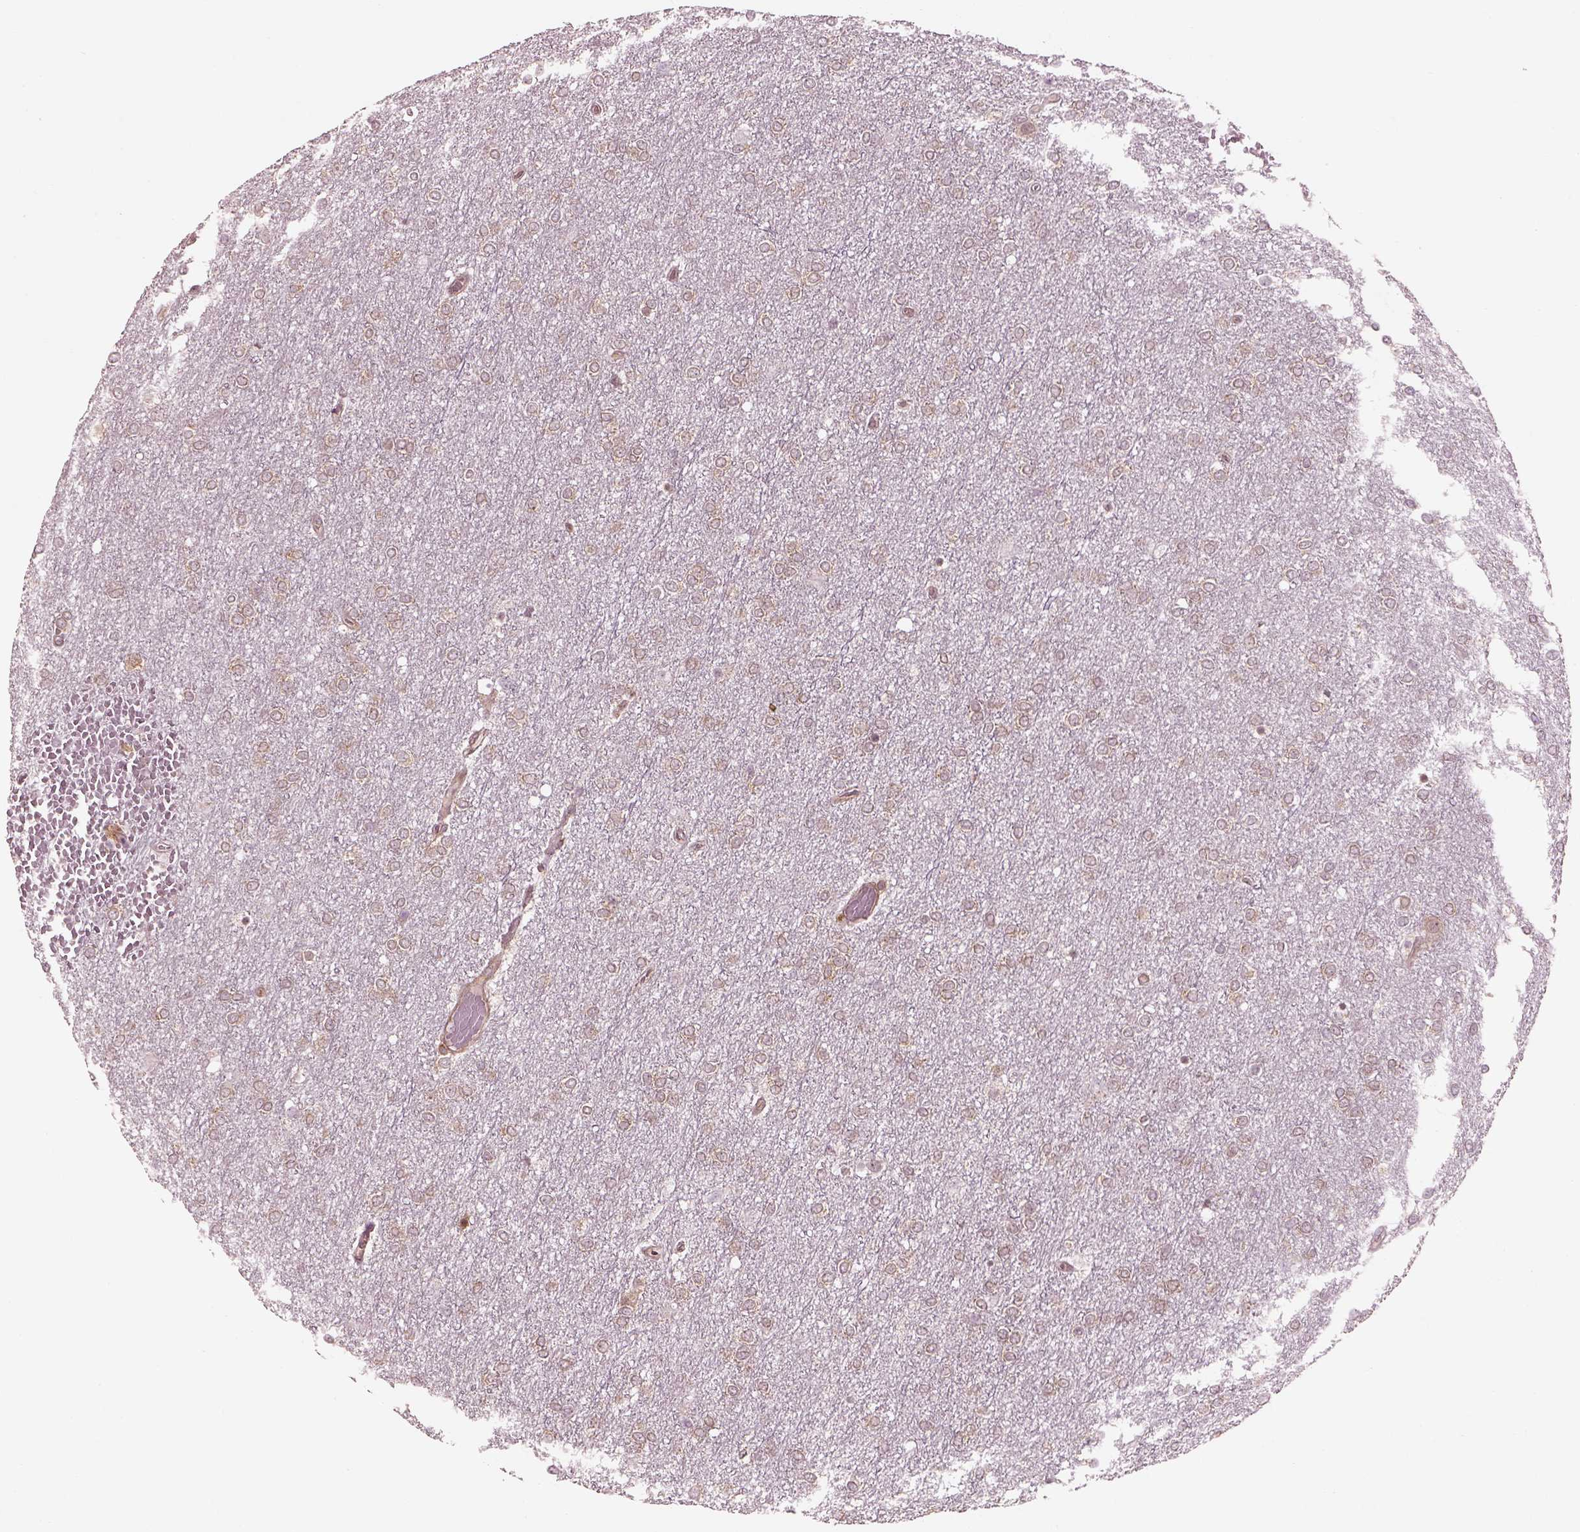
{"staining": {"intensity": "weak", "quantity": "25%-75%", "location": "cytoplasmic/membranous"}, "tissue": "glioma", "cell_type": "Tumor cells", "image_type": "cancer", "snomed": [{"axis": "morphology", "description": "Glioma, malignant, High grade"}, {"axis": "topography", "description": "Brain"}], "caption": "Protein staining displays weak cytoplasmic/membranous positivity in approximately 25%-75% of tumor cells in malignant glioma (high-grade).", "gene": "LSM14A", "patient": {"sex": "female", "age": 61}}